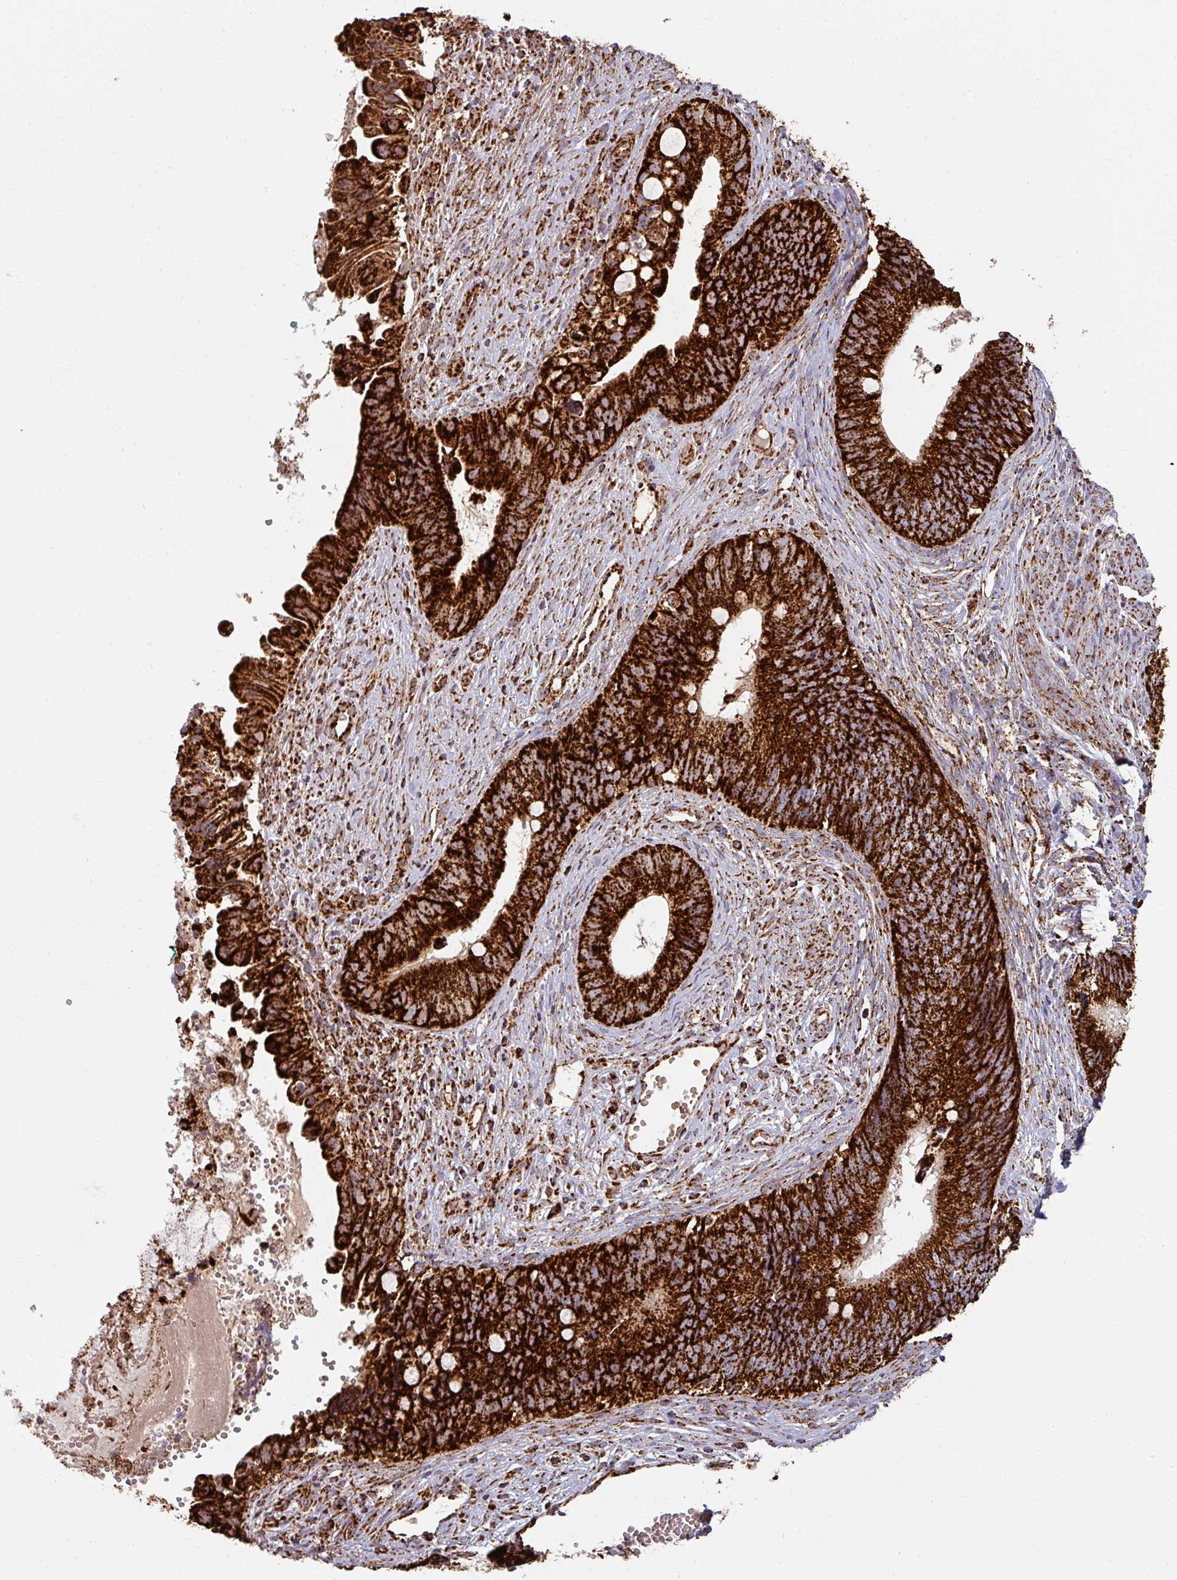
{"staining": {"intensity": "strong", "quantity": ">75%", "location": "cytoplasmic/membranous"}, "tissue": "cervical cancer", "cell_type": "Tumor cells", "image_type": "cancer", "snomed": [{"axis": "morphology", "description": "Adenocarcinoma, NOS"}, {"axis": "topography", "description": "Cervix"}], "caption": "Immunohistochemistry (IHC) histopathology image of human cervical adenocarcinoma stained for a protein (brown), which exhibits high levels of strong cytoplasmic/membranous expression in about >75% of tumor cells.", "gene": "TRAP1", "patient": {"sex": "female", "age": 42}}